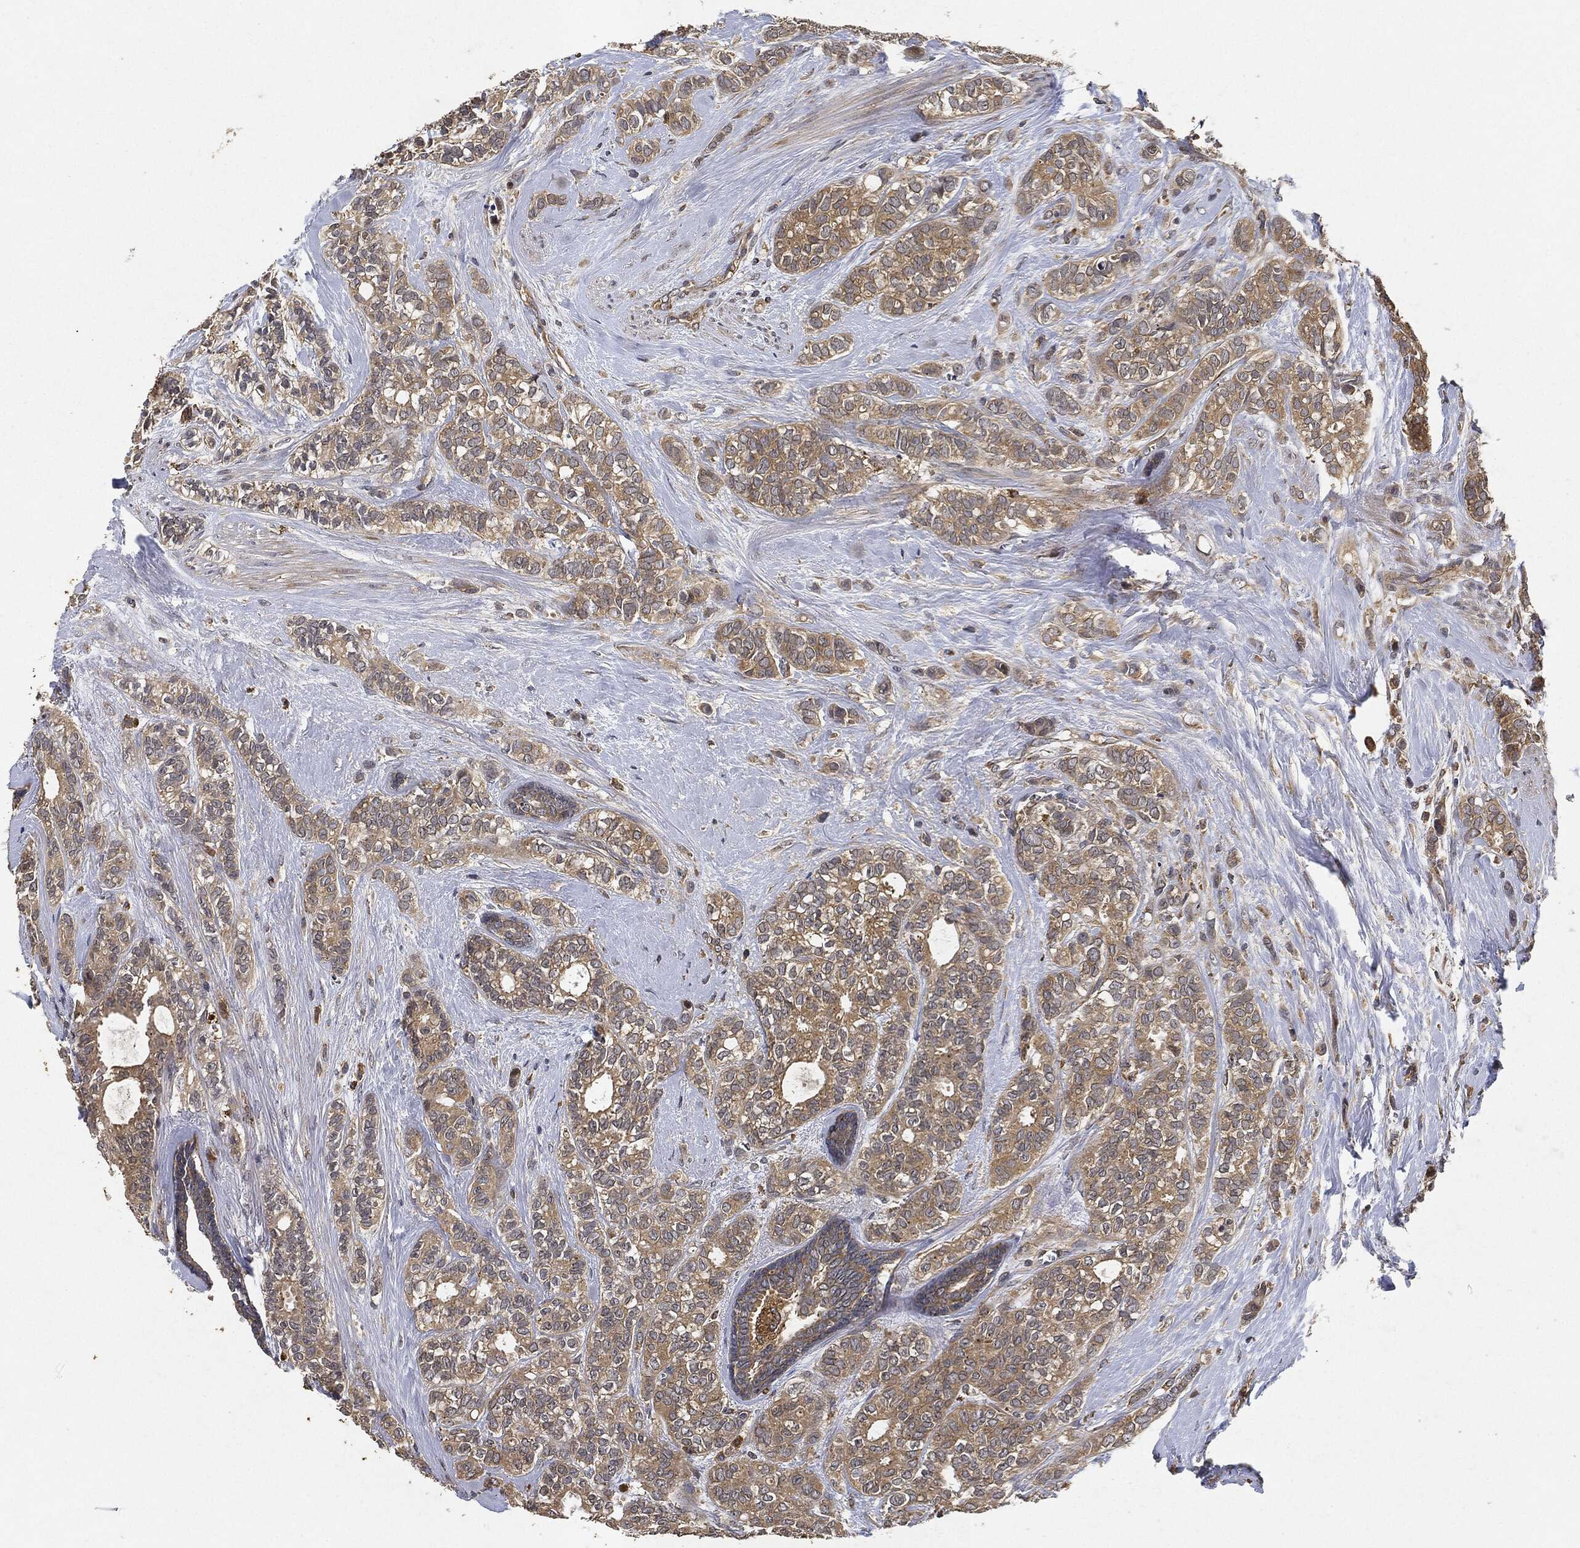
{"staining": {"intensity": "weak", "quantity": ">75%", "location": "cytoplasmic/membranous"}, "tissue": "breast cancer", "cell_type": "Tumor cells", "image_type": "cancer", "snomed": [{"axis": "morphology", "description": "Duct carcinoma"}, {"axis": "topography", "description": "Breast"}], "caption": "Weak cytoplasmic/membranous protein staining is seen in approximately >75% of tumor cells in invasive ductal carcinoma (breast). Ihc stains the protein in brown and the nuclei are stained blue.", "gene": "MLST8", "patient": {"sex": "female", "age": 71}}